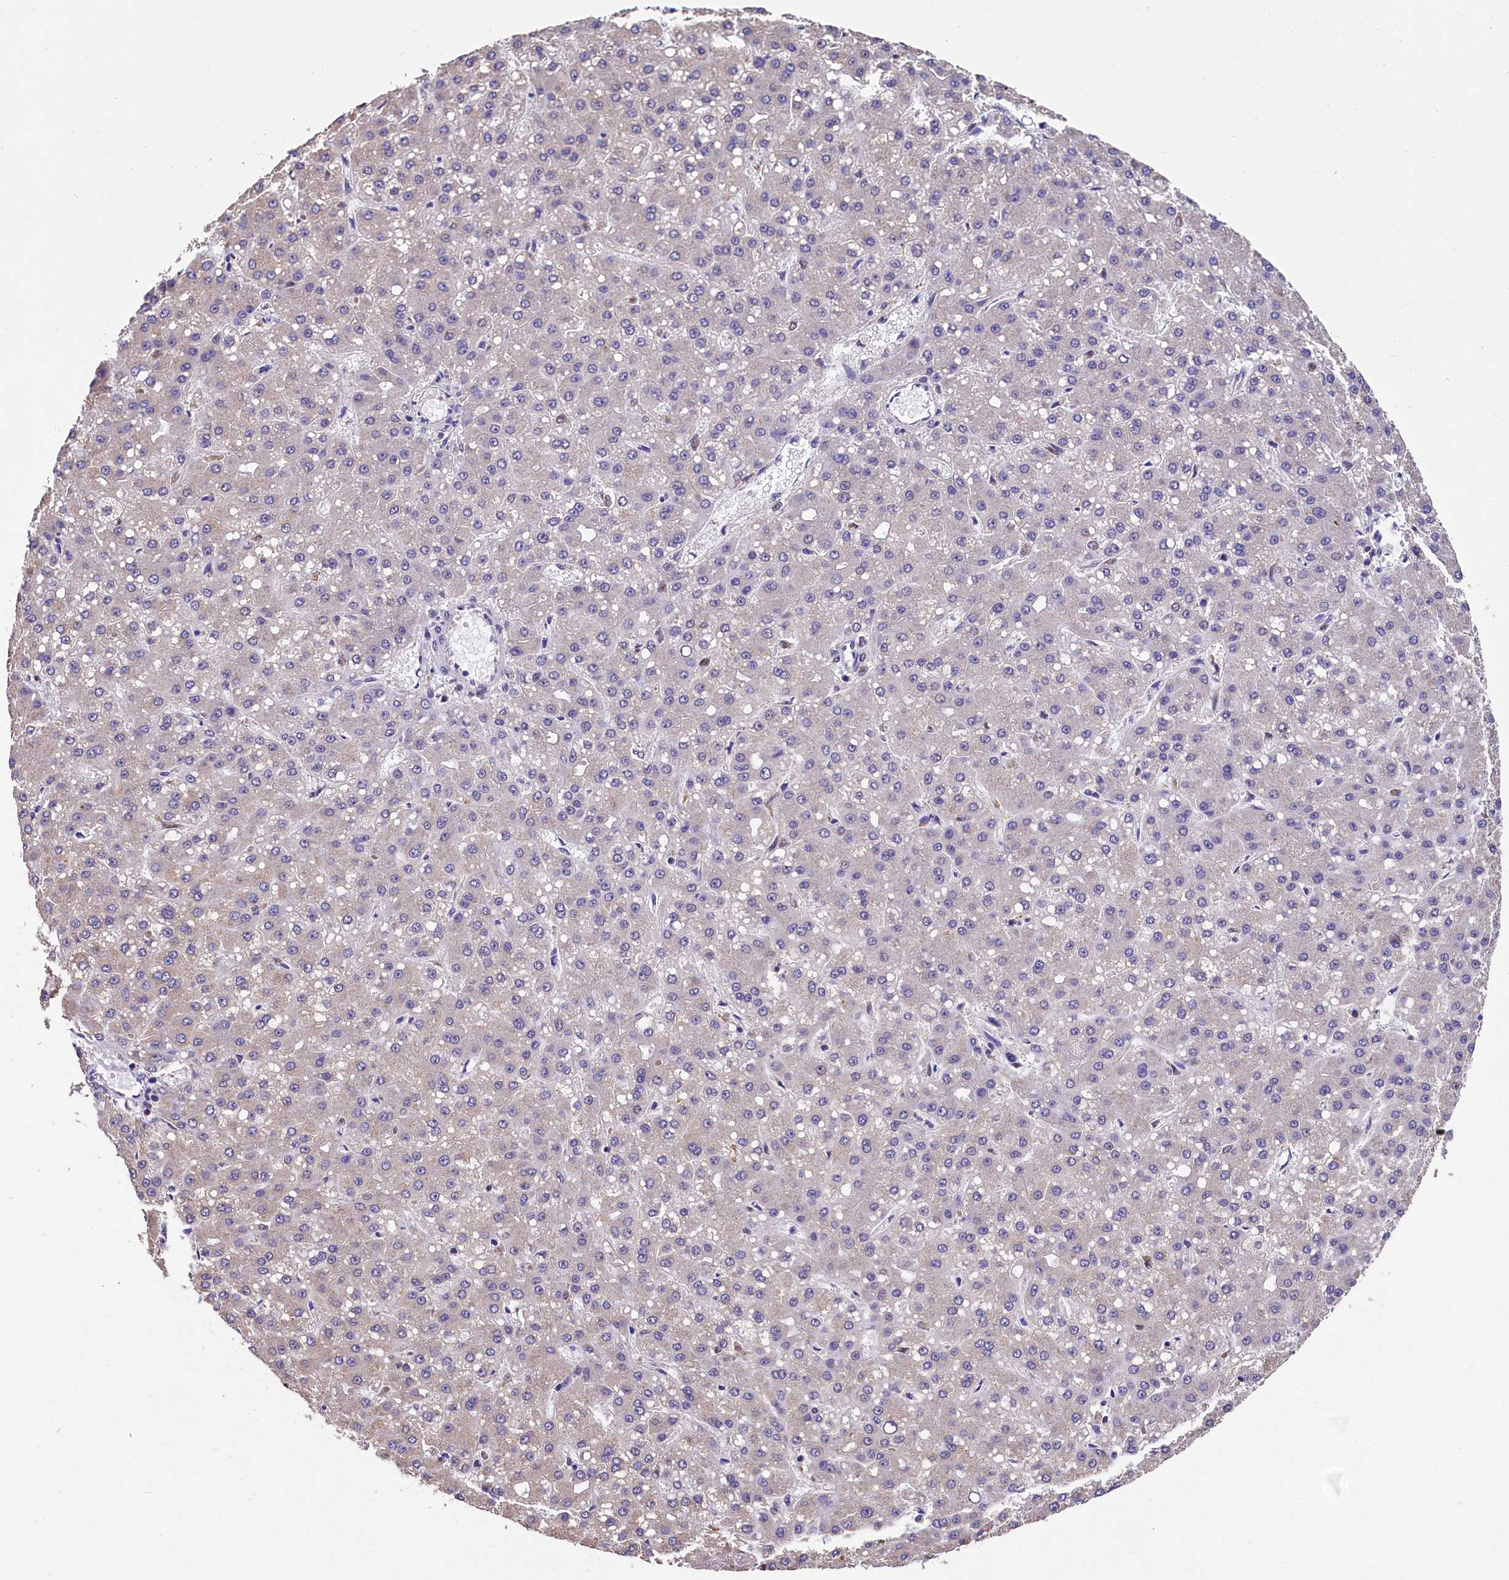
{"staining": {"intensity": "negative", "quantity": "none", "location": "none"}, "tissue": "liver cancer", "cell_type": "Tumor cells", "image_type": "cancer", "snomed": [{"axis": "morphology", "description": "Carcinoma, Hepatocellular, NOS"}, {"axis": "topography", "description": "Liver"}], "caption": "Immunohistochemical staining of liver cancer (hepatocellular carcinoma) shows no significant positivity in tumor cells.", "gene": "HECTD4", "patient": {"sex": "male", "age": 67}}